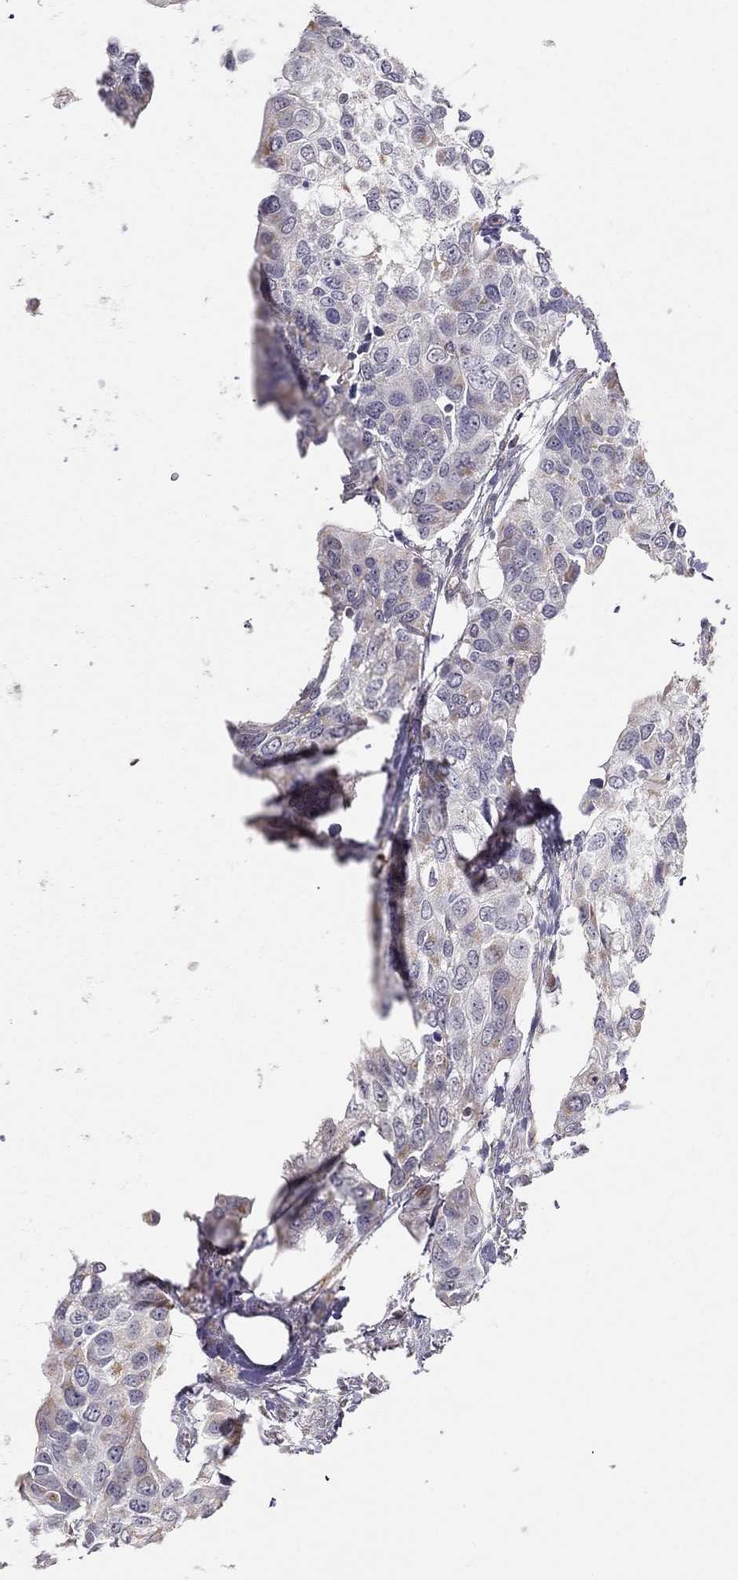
{"staining": {"intensity": "moderate", "quantity": "<25%", "location": "cytoplasmic/membranous"}, "tissue": "urothelial cancer", "cell_type": "Tumor cells", "image_type": "cancer", "snomed": [{"axis": "morphology", "description": "Urothelial carcinoma, High grade"}, {"axis": "topography", "description": "Urinary bladder"}], "caption": "This photomicrograph shows IHC staining of urothelial carcinoma (high-grade), with low moderate cytoplasmic/membranous staining in about <25% of tumor cells.", "gene": "LRIT3", "patient": {"sex": "male", "age": 60}}